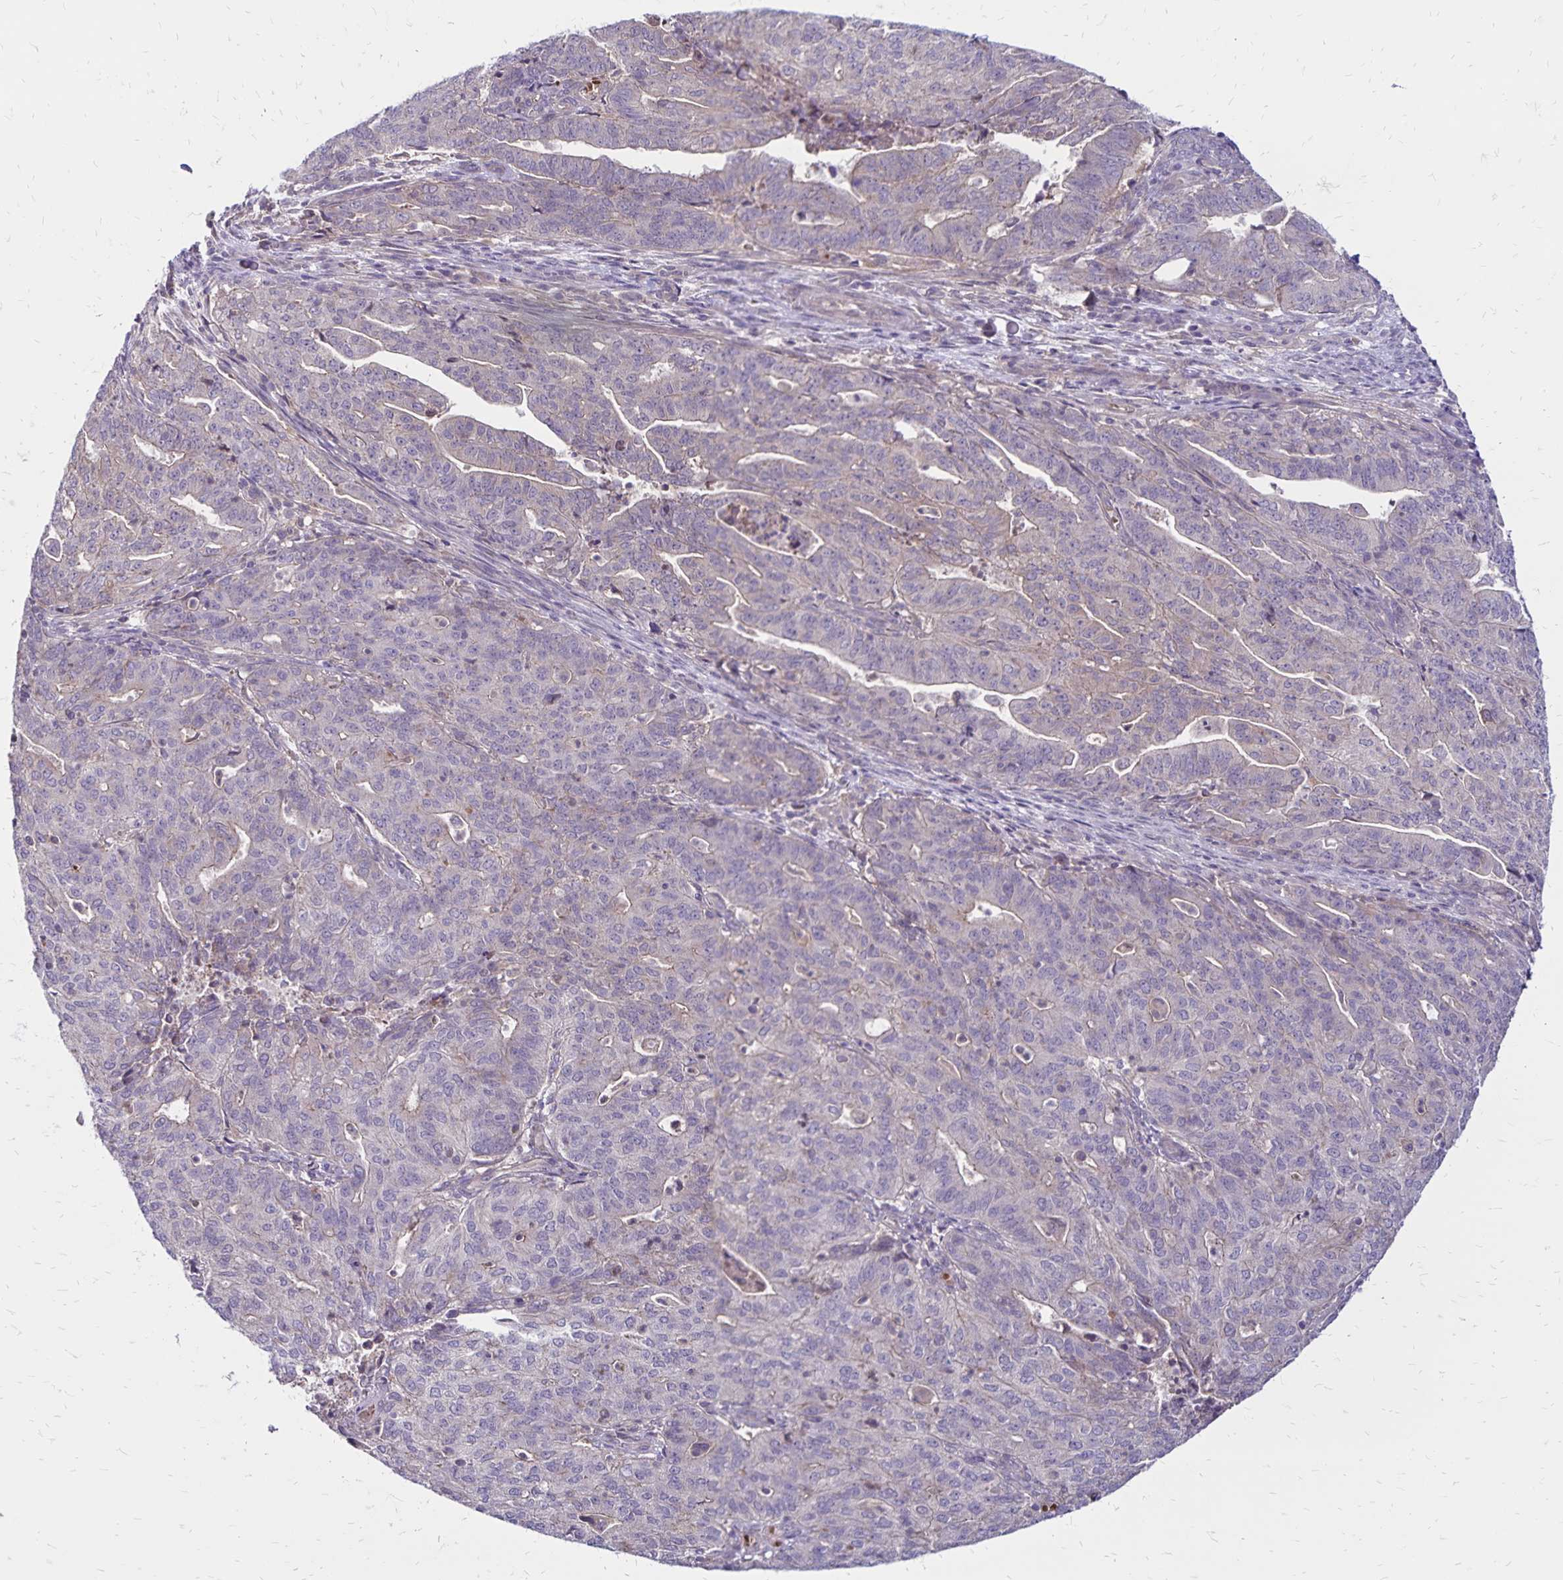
{"staining": {"intensity": "negative", "quantity": "none", "location": "none"}, "tissue": "endometrial cancer", "cell_type": "Tumor cells", "image_type": "cancer", "snomed": [{"axis": "morphology", "description": "Adenocarcinoma, NOS"}, {"axis": "topography", "description": "Endometrium"}], "caption": "A high-resolution histopathology image shows IHC staining of endometrial cancer, which shows no significant staining in tumor cells.", "gene": "FSD1", "patient": {"sex": "female", "age": 82}}